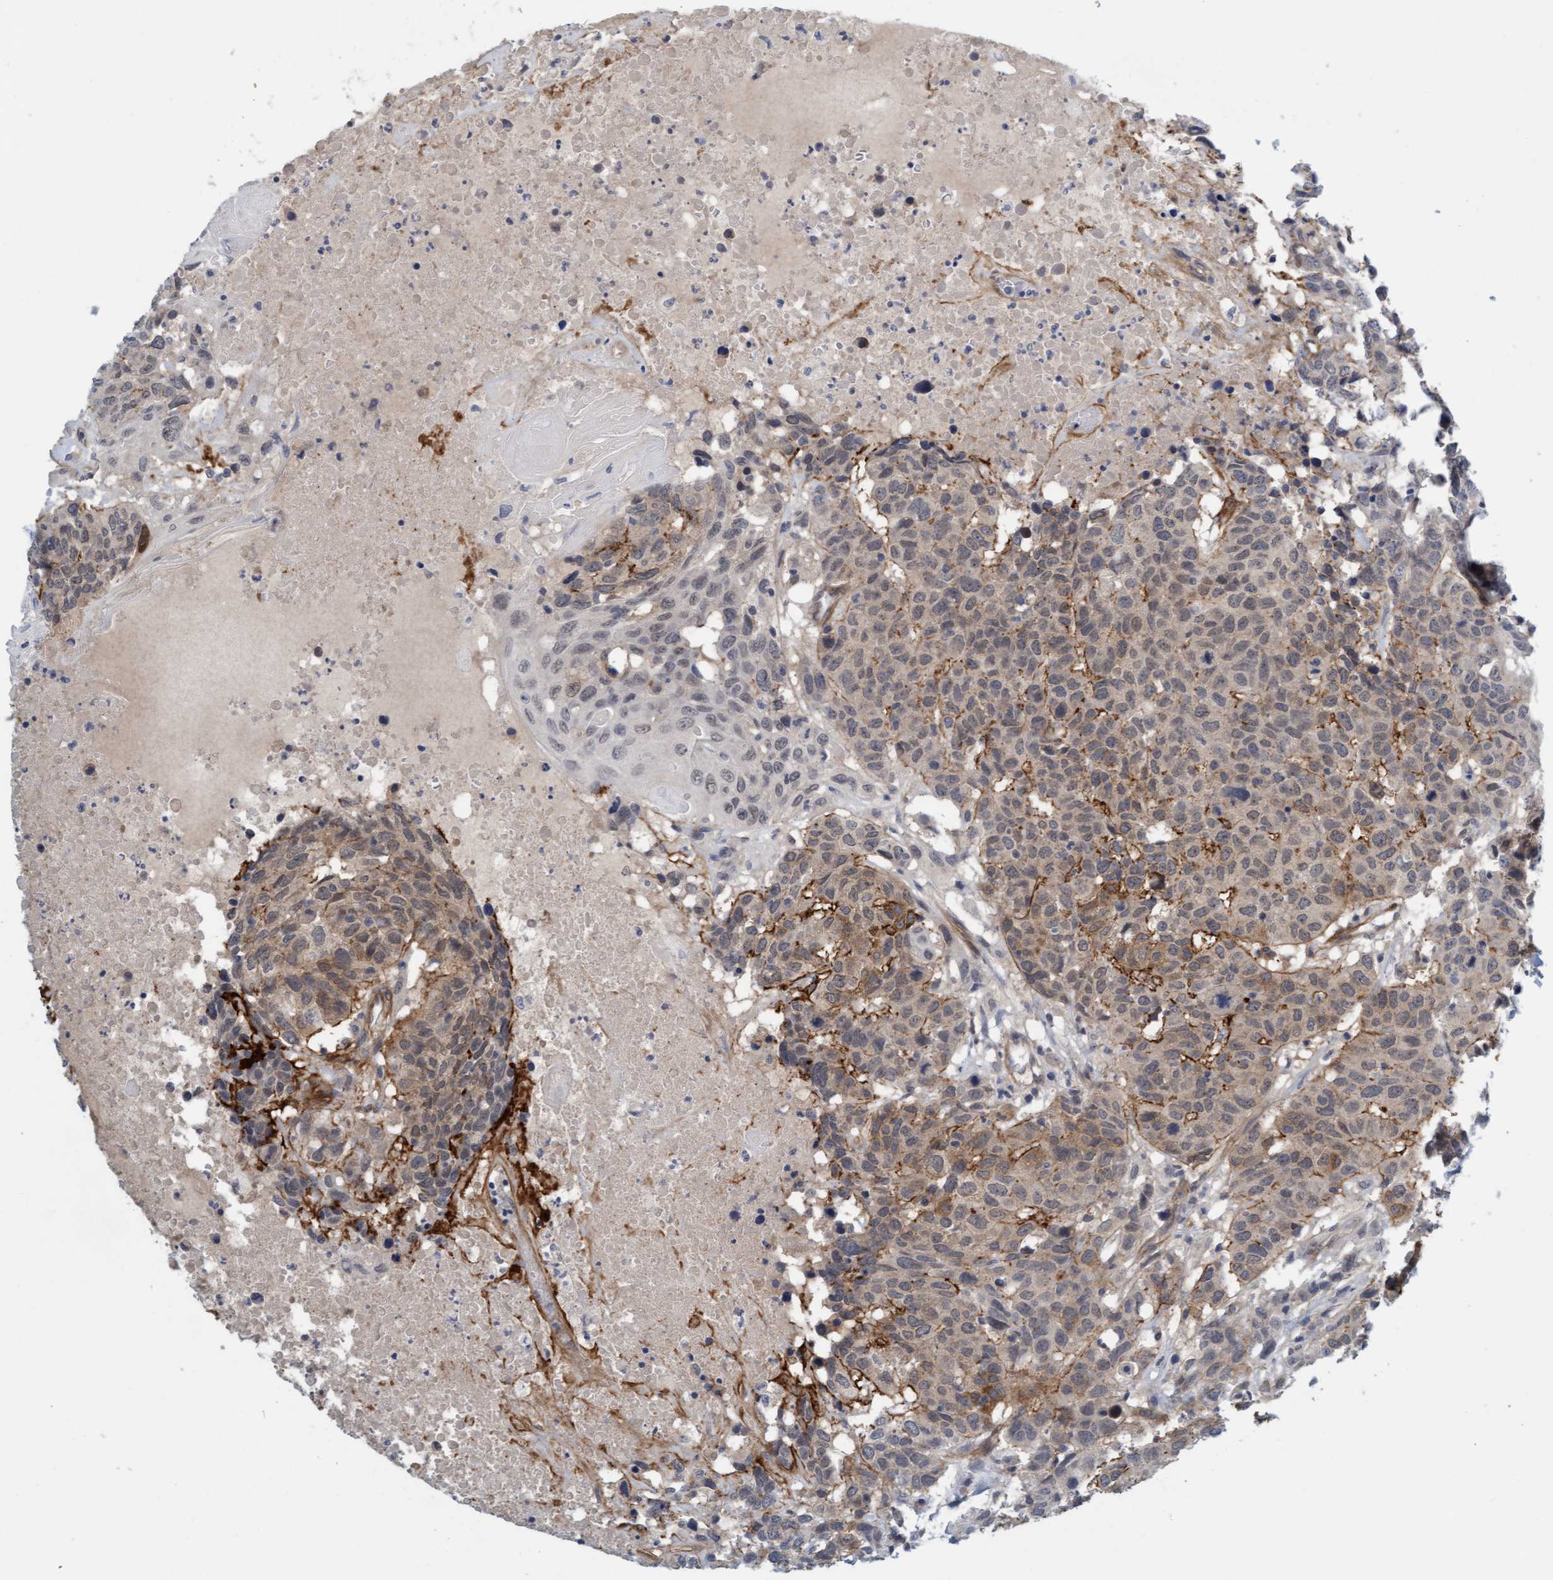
{"staining": {"intensity": "moderate", "quantity": "<25%", "location": "cytoplasmic/membranous"}, "tissue": "head and neck cancer", "cell_type": "Tumor cells", "image_type": "cancer", "snomed": [{"axis": "morphology", "description": "Squamous cell carcinoma, NOS"}, {"axis": "topography", "description": "Head-Neck"}], "caption": "Immunohistochemical staining of human head and neck squamous cell carcinoma displays moderate cytoplasmic/membranous protein expression in about <25% of tumor cells.", "gene": "TSTD2", "patient": {"sex": "male", "age": 66}}